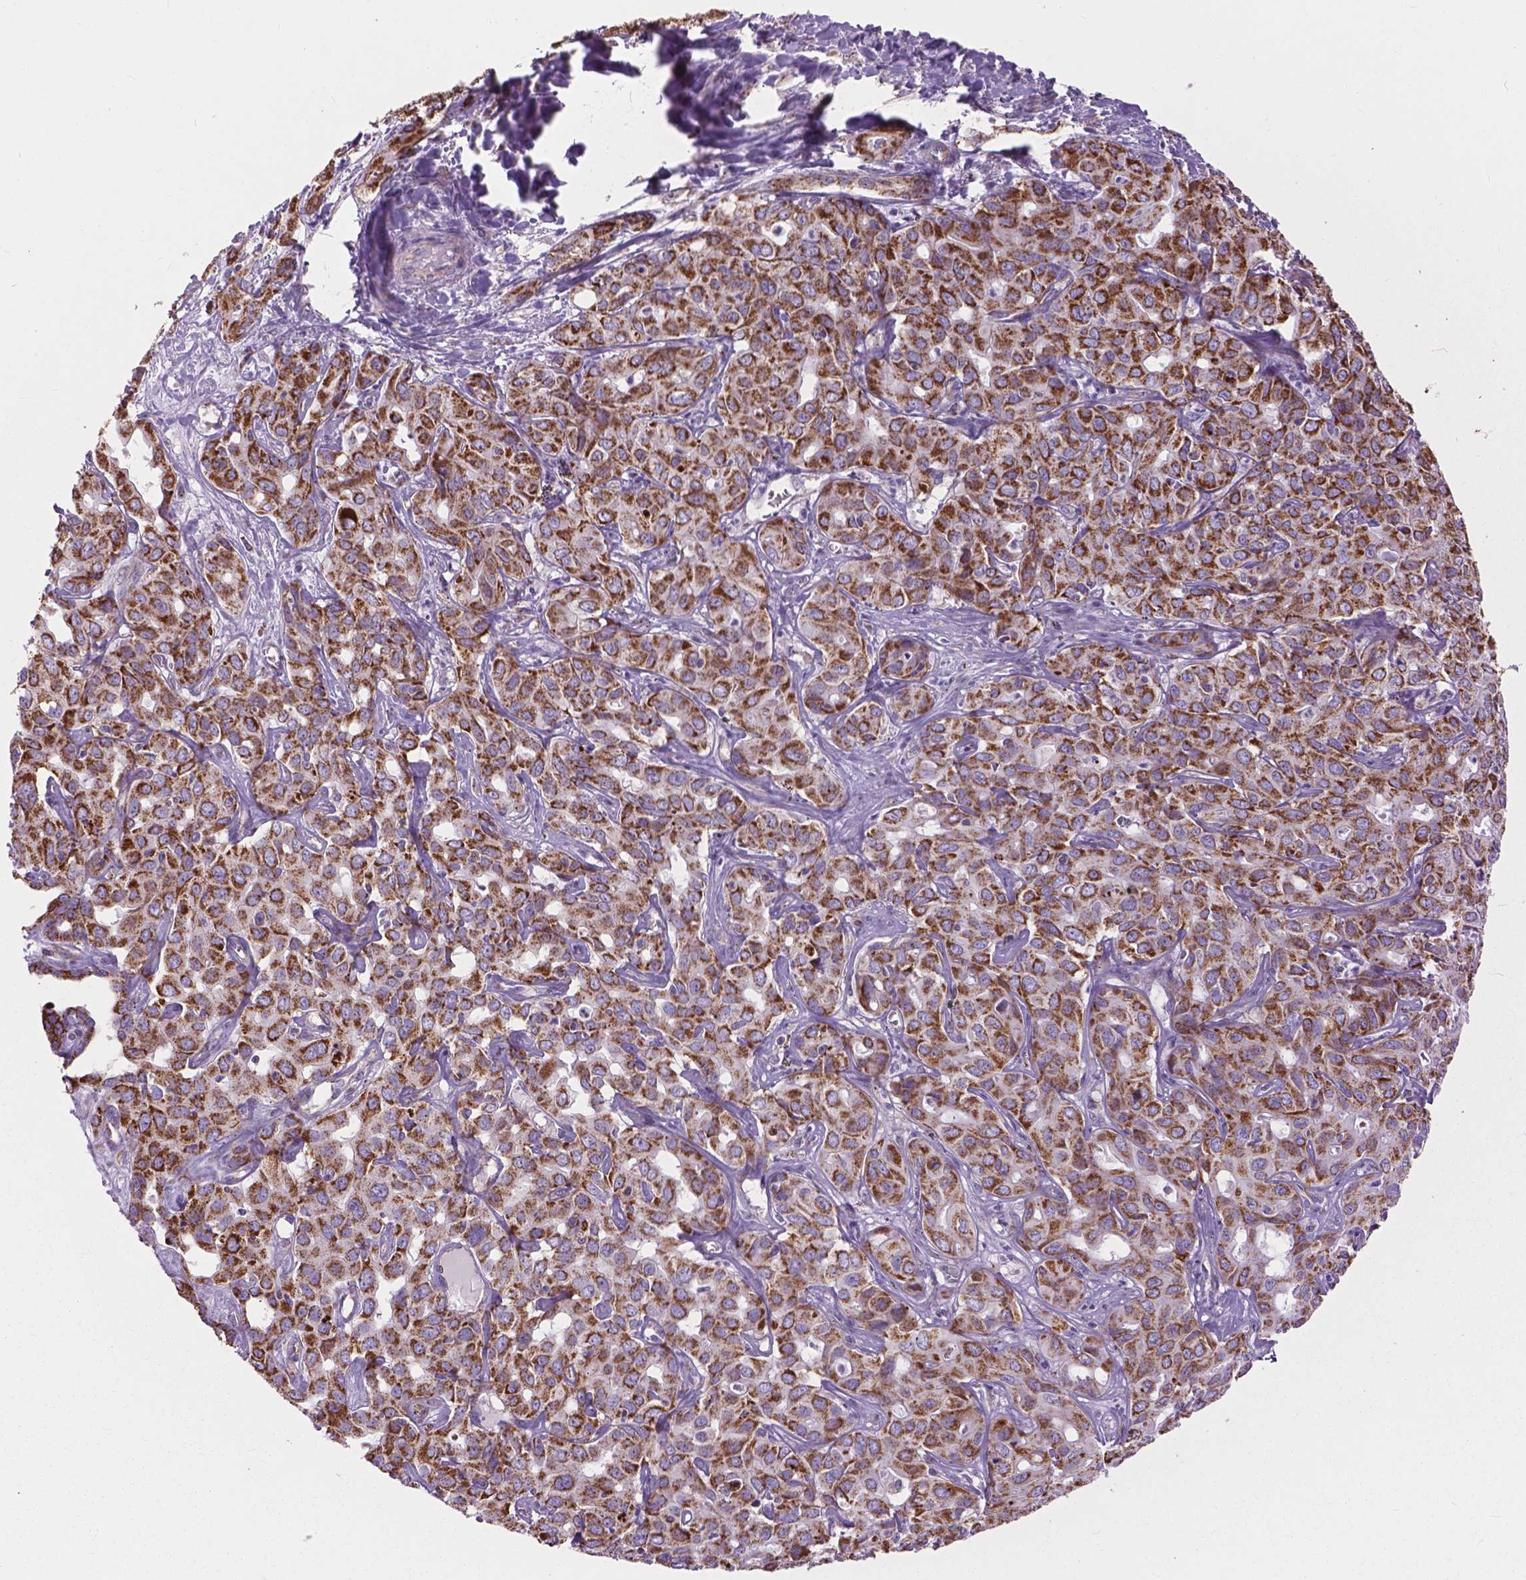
{"staining": {"intensity": "strong", "quantity": ">75%", "location": "cytoplasmic/membranous"}, "tissue": "liver cancer", "cell_type": "Tumor cells", "image_type": "cancer", "snomed": [{"axis": "morphology", "description": "Cholangiocarcinoma"}, {"axis": "topography", "description": "Liver"}], "caption": "A micrograph of human liver cancer (cholangiocarcinoma) stained for a protein demonstrates strong cytoplasmic/membranous brown staining in tumor cells. (DAB IHC, brown staining for protein, blue staining for nuclei).", "gene": "VDAC1", "patient": {"sex": "female", "age": 60}}